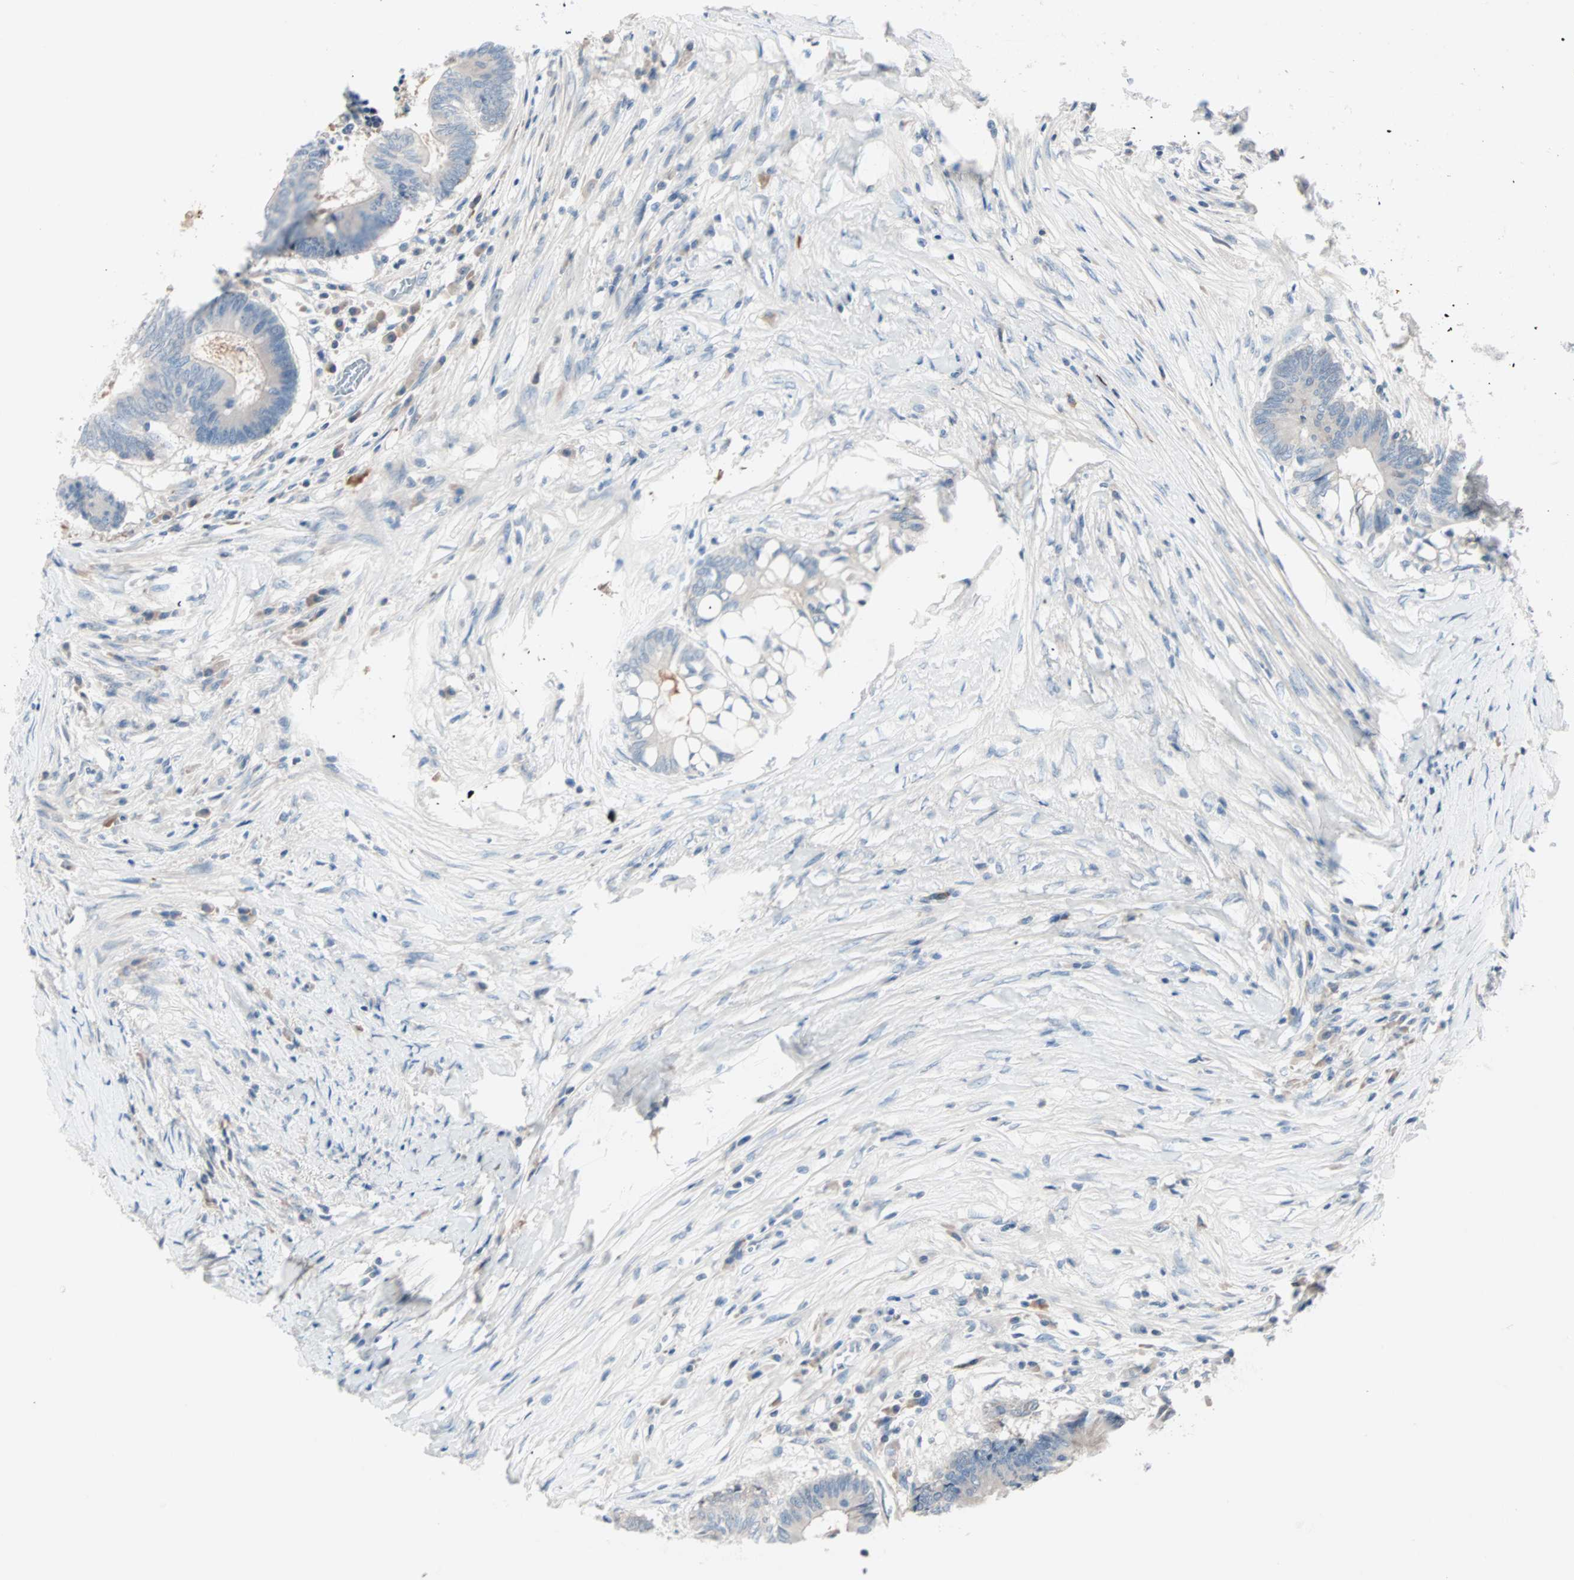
{"staining": {"intensity": "negative", "quantity": "none", "location": "none"}, "tissue": "colorectal cancer", "cell_type": "Tumor cells", "image_type": "cancer", "snomed": [{"axis": "morphology", "description": "Adenocarcinoma, NOS"}, {"axis": "topography", "description": "Rectum"}], "caption": "Immunohistochemical staining of colorectal cancer shows no significant expression in tumor cells.", "gene": "NEFH", "patient": {"sex": "male", "age": 63}}